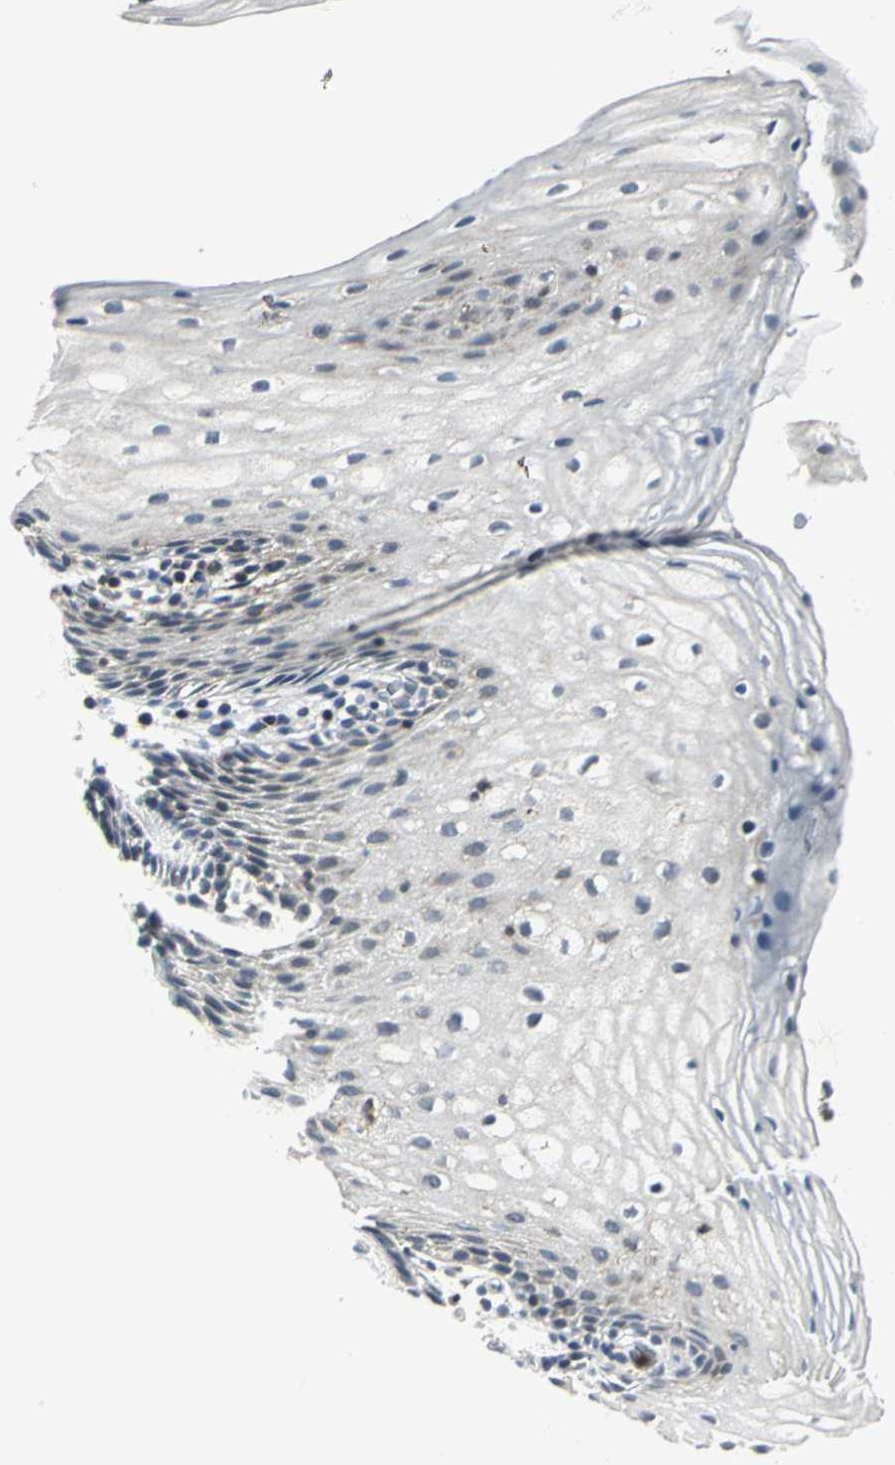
{"staining": {"intensity": "negative", "quantity": "none", "location": "none"}, "tissue": "vagina", "cell_type": "Squamous epithelial cells", "image_type": "normal", "snomed": [{"axis": "morphology", "description": "Normal tissue, NOS"}, {"axis": "topography", "description": "Vagina"}], "caption": "The micrograph exhibits no staining of squamous epithelial cells in unremarkable vagina.", "gene": "USP40", "patient": {"sex": "female", "age": 55}}